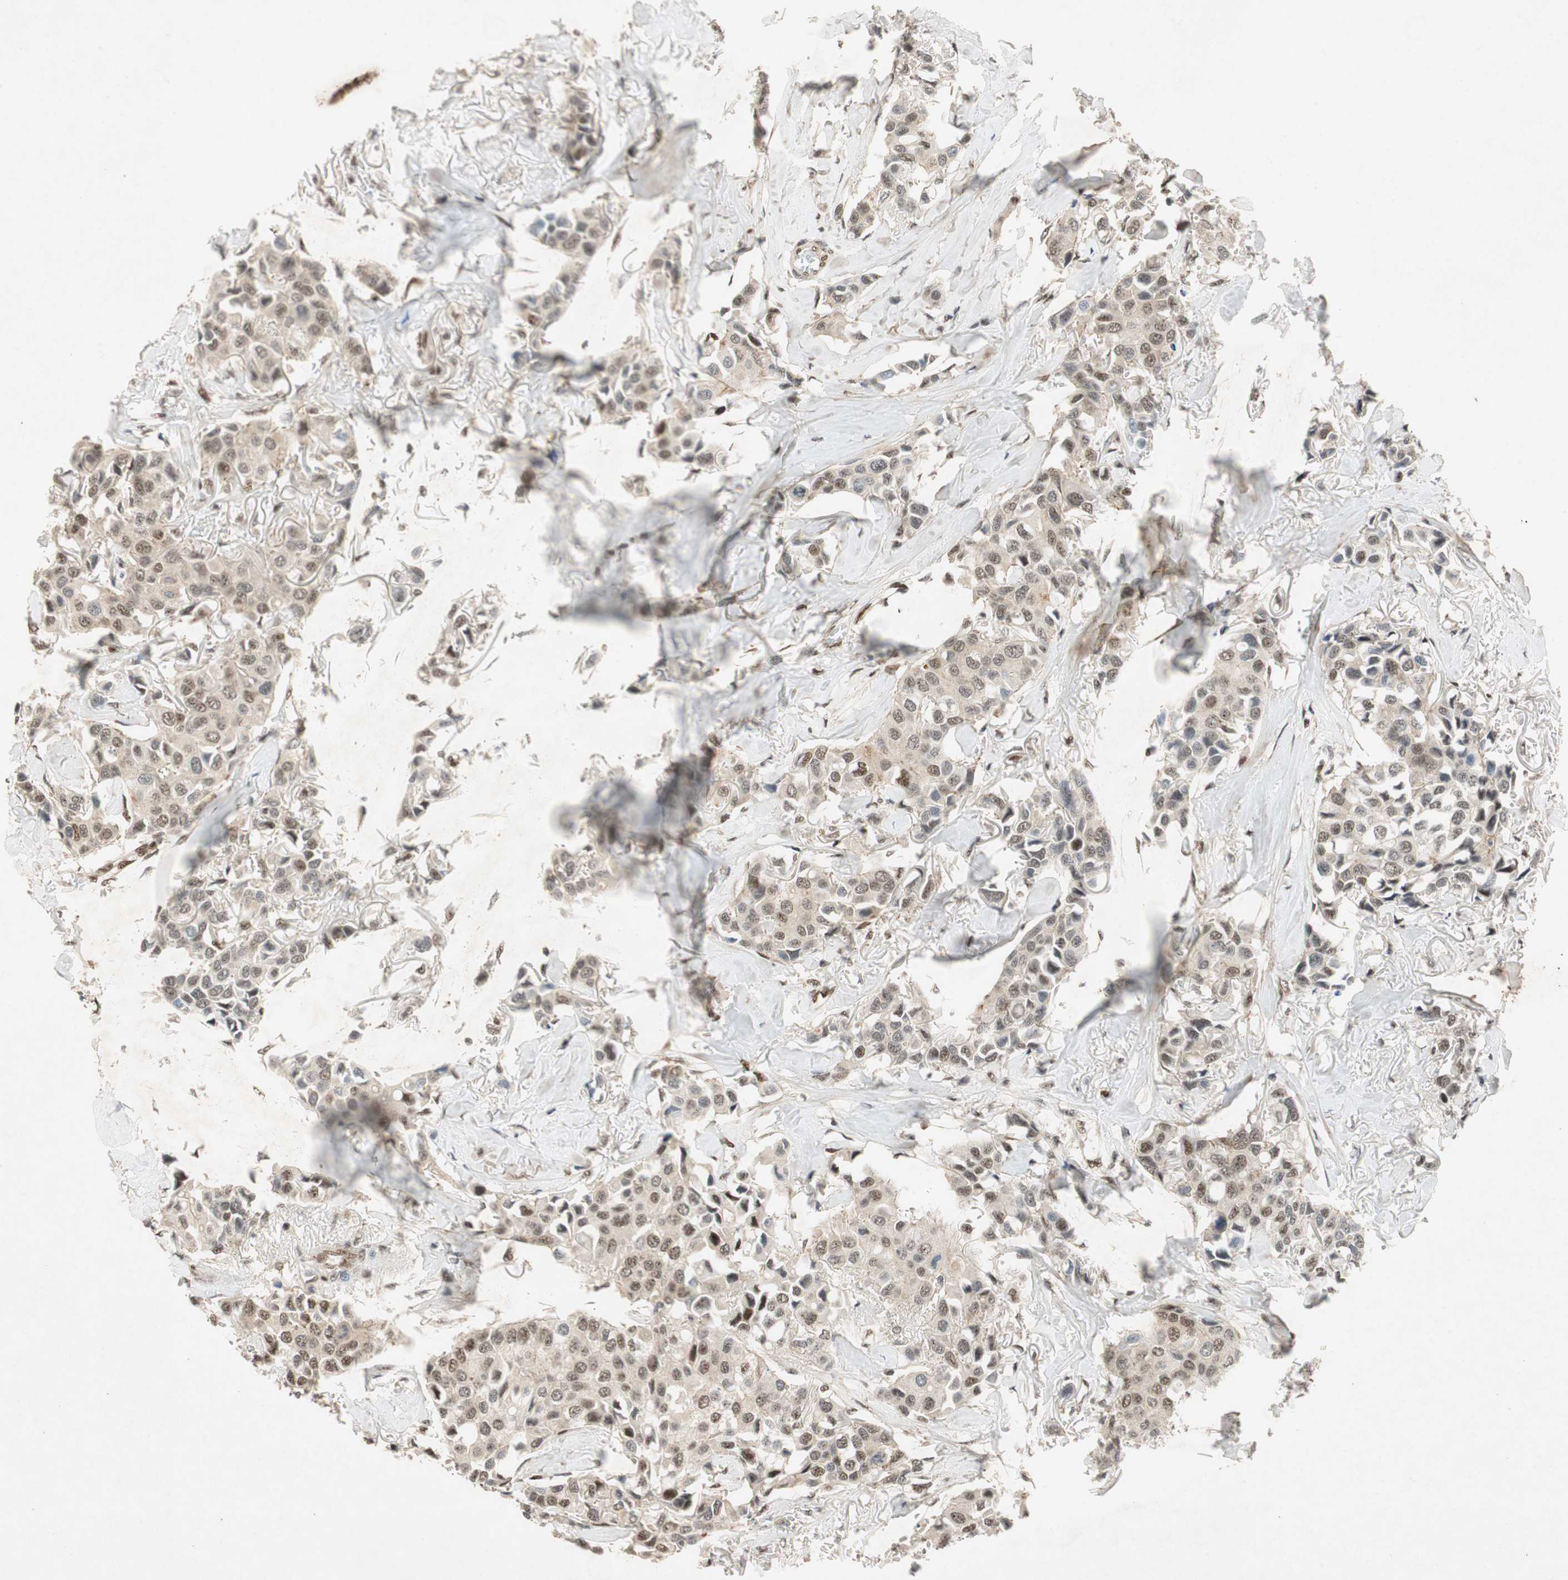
{"staining": {"intensity": "weak", "quantity": "25%-75%", "location": "nuclear"}, "tissue": "breast cancer", "cell_type": "Tumor cells", "image_type": "cancer", "snomed": [{"axis": "morphology", "description": "Duct carcinoma"}, {"axis": "topography", "description": "Breast"}], "caption": "IHC histopathology image of neoplastic tissue: human breast infiltrating ductal carcinoma stained using IHC shows low levels of weak protein expression localized specifically in the nuclear of tumor cells, appearing as a nuclear brown color.", "gene": "NCBP3", "patient": {"sex": "female", "age": 80}}